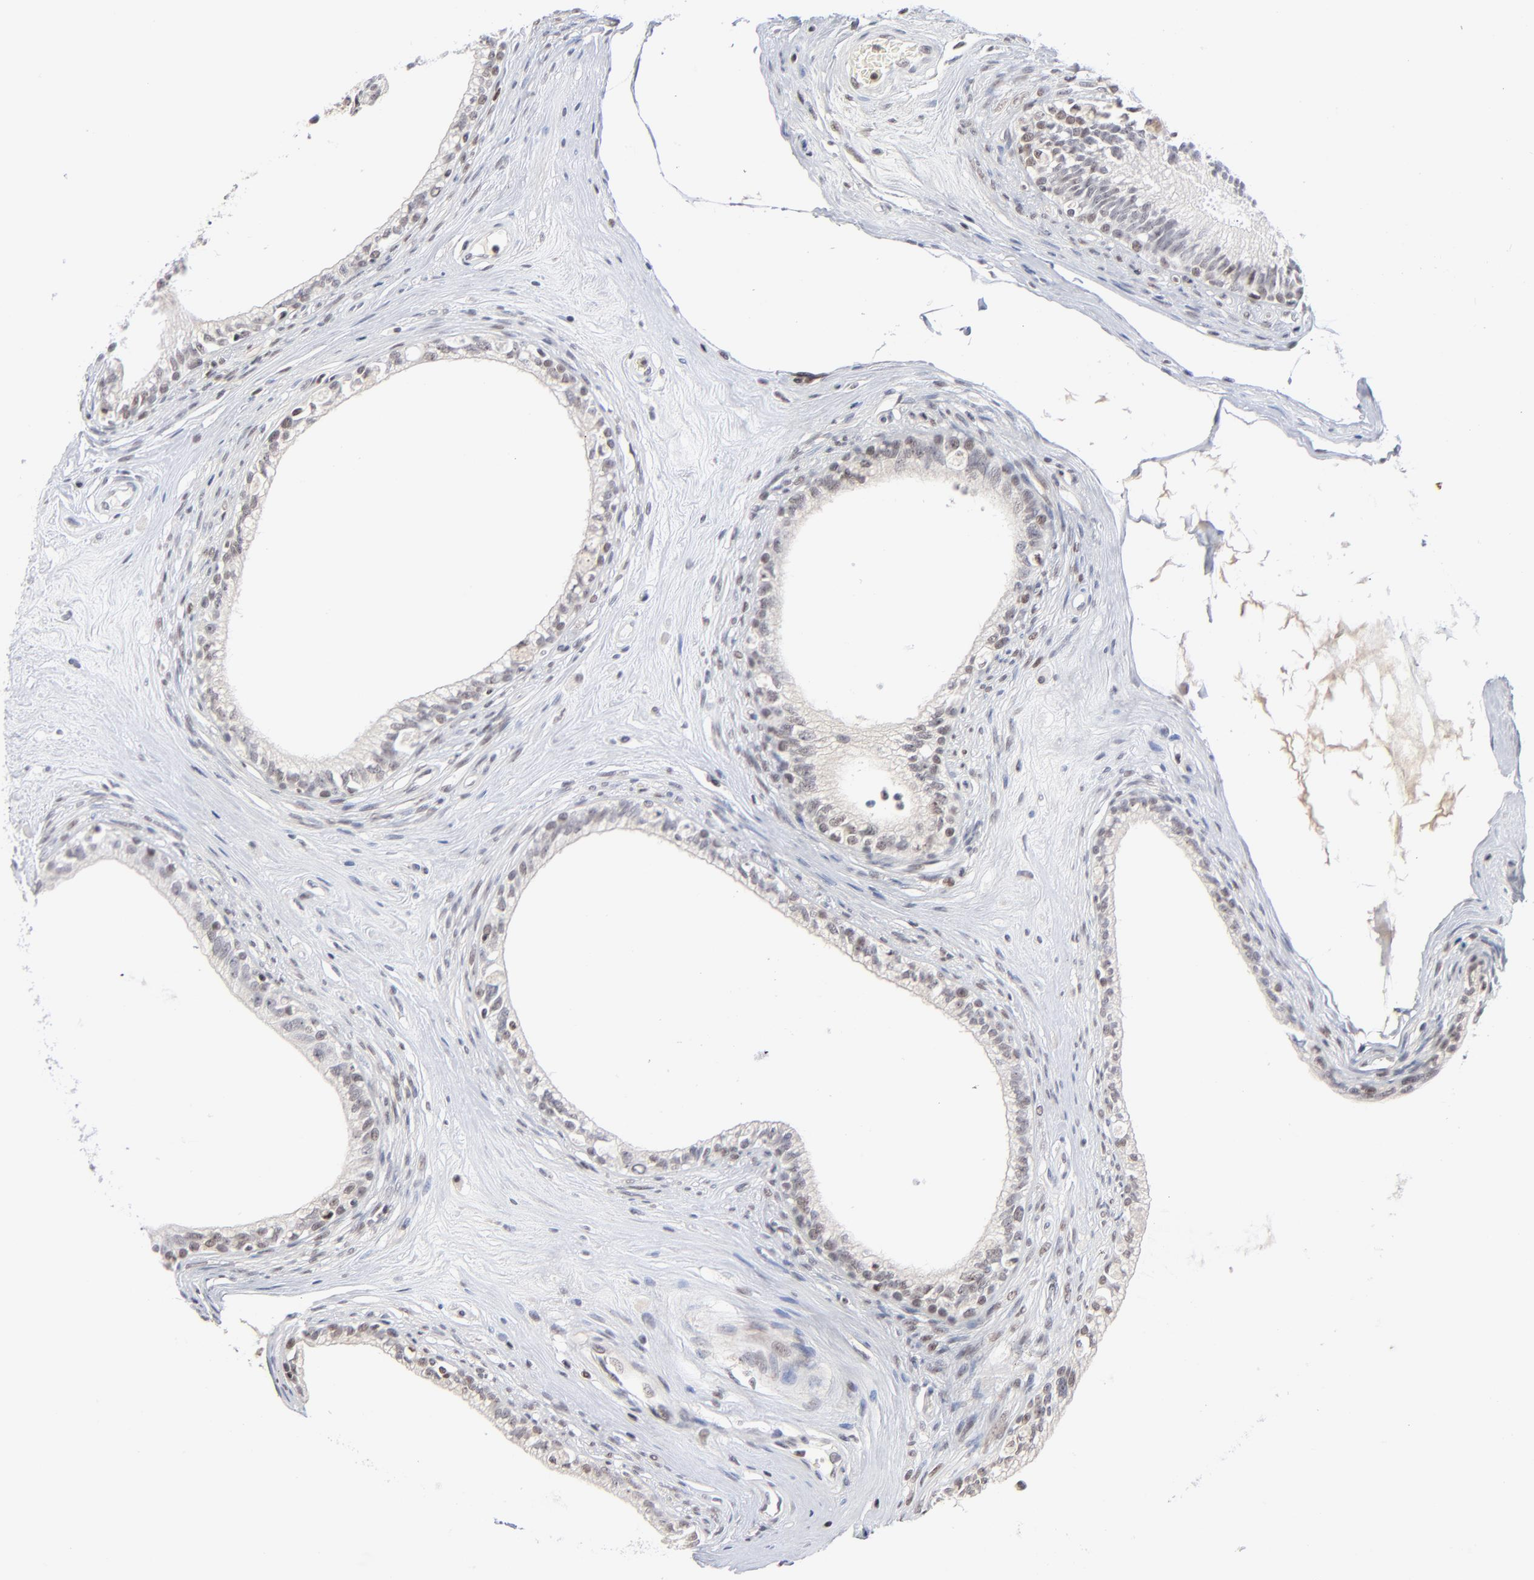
{"staining": {"intensity": "weak", "quantity": "<25%", "location": "nuclear"}, "tissue": "epididymis", "cell_type": "Glandular cells", "image_type": "normal", "snomed": [{"axis": "morphology", "description": "Normal tissue, NOS"}, {"axis": "morphology", "description": "Inflammation, NOS"}, {"axis": "topography", "description": "Epididymis"}], "caption": "Immunohistochemistry photomicrograph of unremarkable epididymis: epididymis stained with DAB (3,3'-diaminobenzidine) displays no significant protein expression in glandular cells. (DAB (3,3'-diaminobenzidine) immunohistochemistry, high magnification).", "gene": "MAX", "patient": {"sex": "male", "age": 84}}